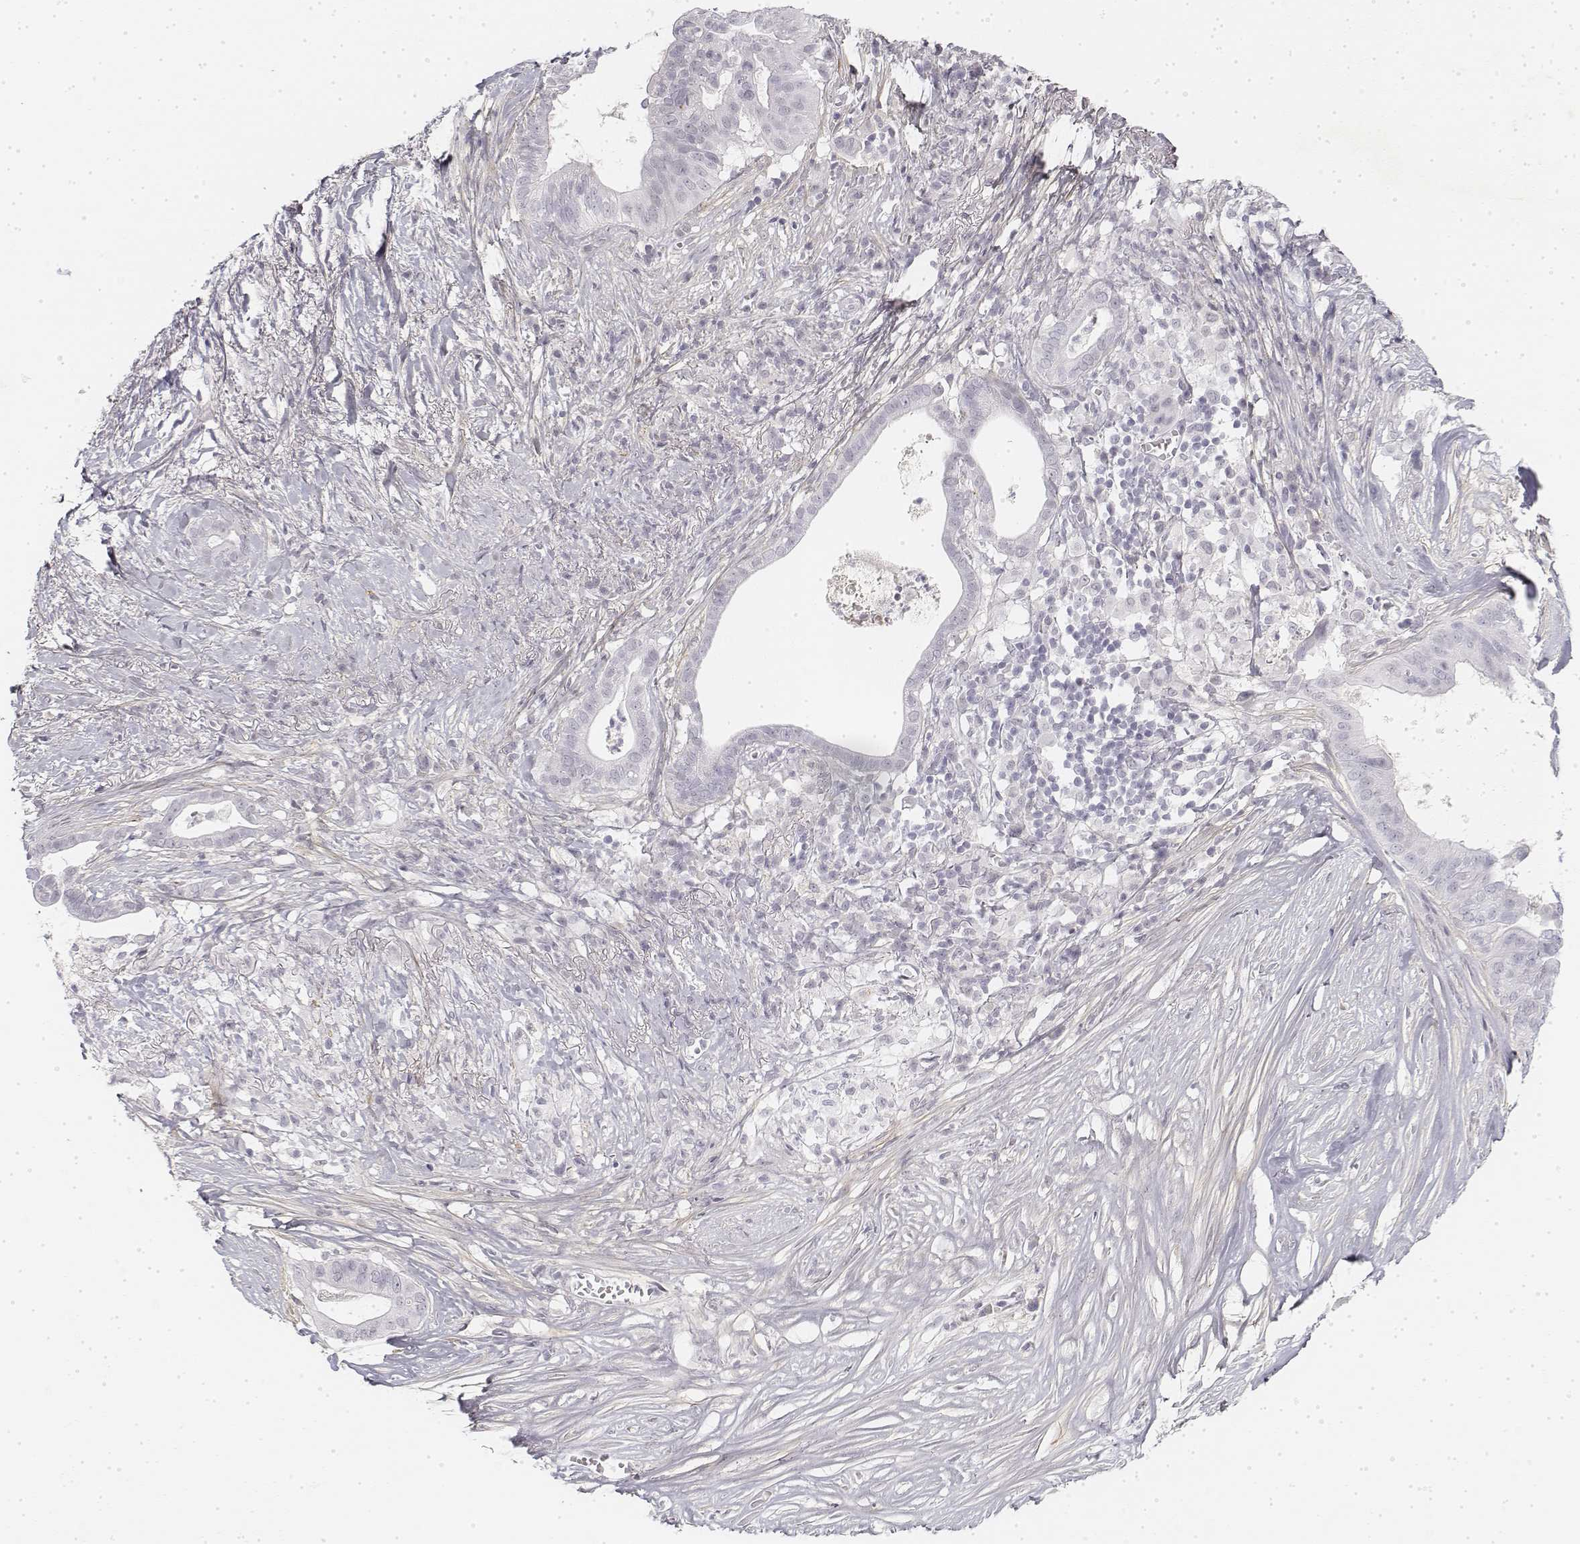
{"staining": {"intensity": "negative", "quantity": "none", "location": "none"}, "tissue": "pancreatic cancer", "cell_type": "Tumor cells", "image_type": "cancer", "snomed": [{"axis": "morphology", "description": "Adenocarcinoma, NOS"}, {"axis": "topography", "description": "Pancreas"}], "caption": "IHC of pancreatic adenocarcinoma shows no positivity in tumor cells.", "gene": "KRT84", "patient": {"sex": "male", "age": 61}}